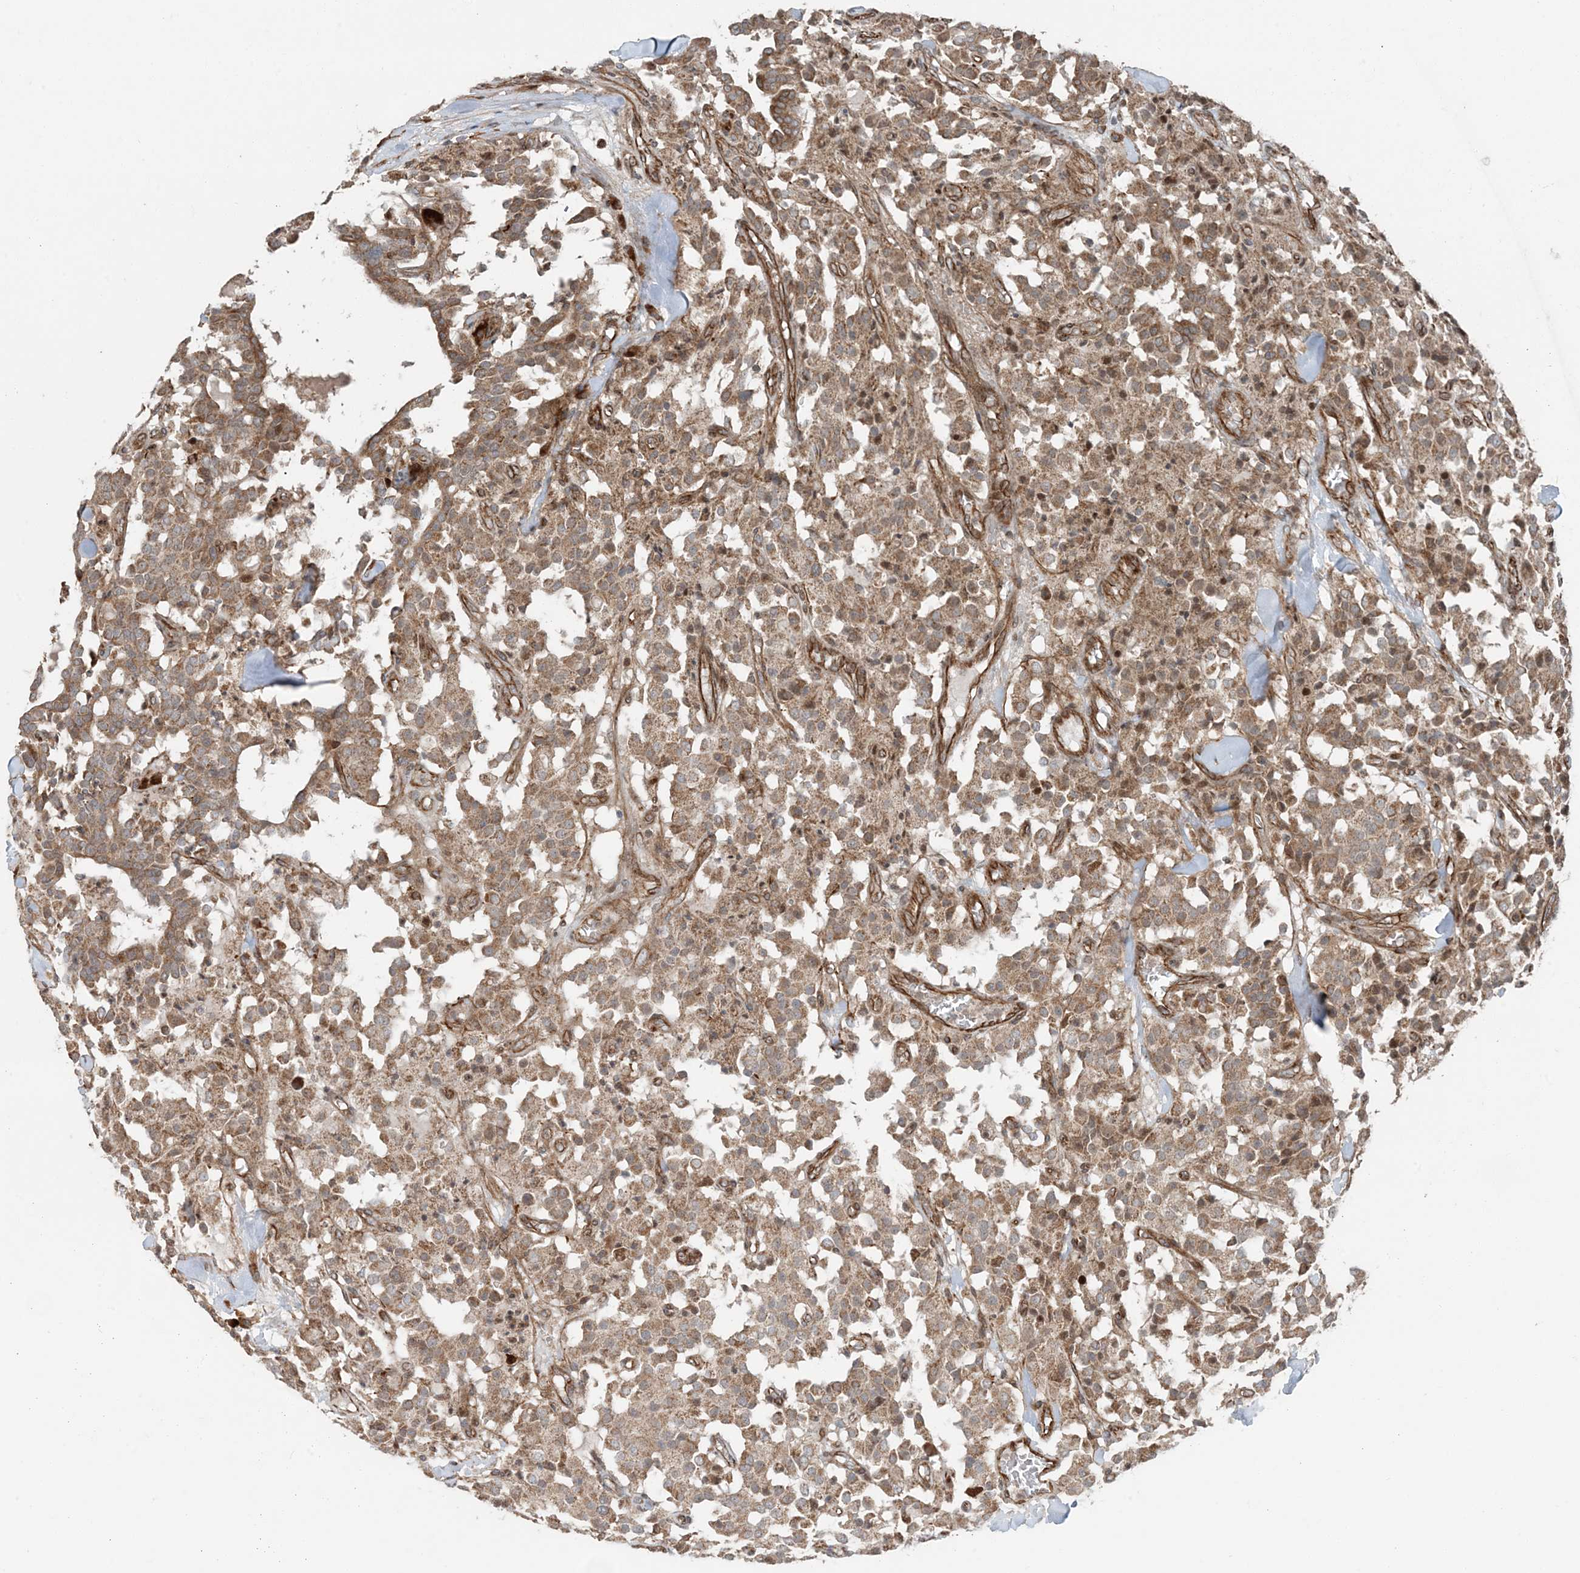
{"staining": {"intensity": "moderate", "quantity": ">75%", "location": "cytoplasmic/membranous"}, "tissue": "carcinoid", "cell_type": "Tumor cells", "image_type": "cancer", "snomed": [{"axis": "morphology", "description": "Carcinoid, malignant, NOS"}, {"axis": "topography", "description": "Lung"}], "caption": "Immunohistochemical staining of human malignant carcinoid reveals moderate cytoplasmic/membranous protein expression in approximately >75% of tumor cells.", "gene": "EDEM2", "patient": {"sex": "male", "age": 30}}